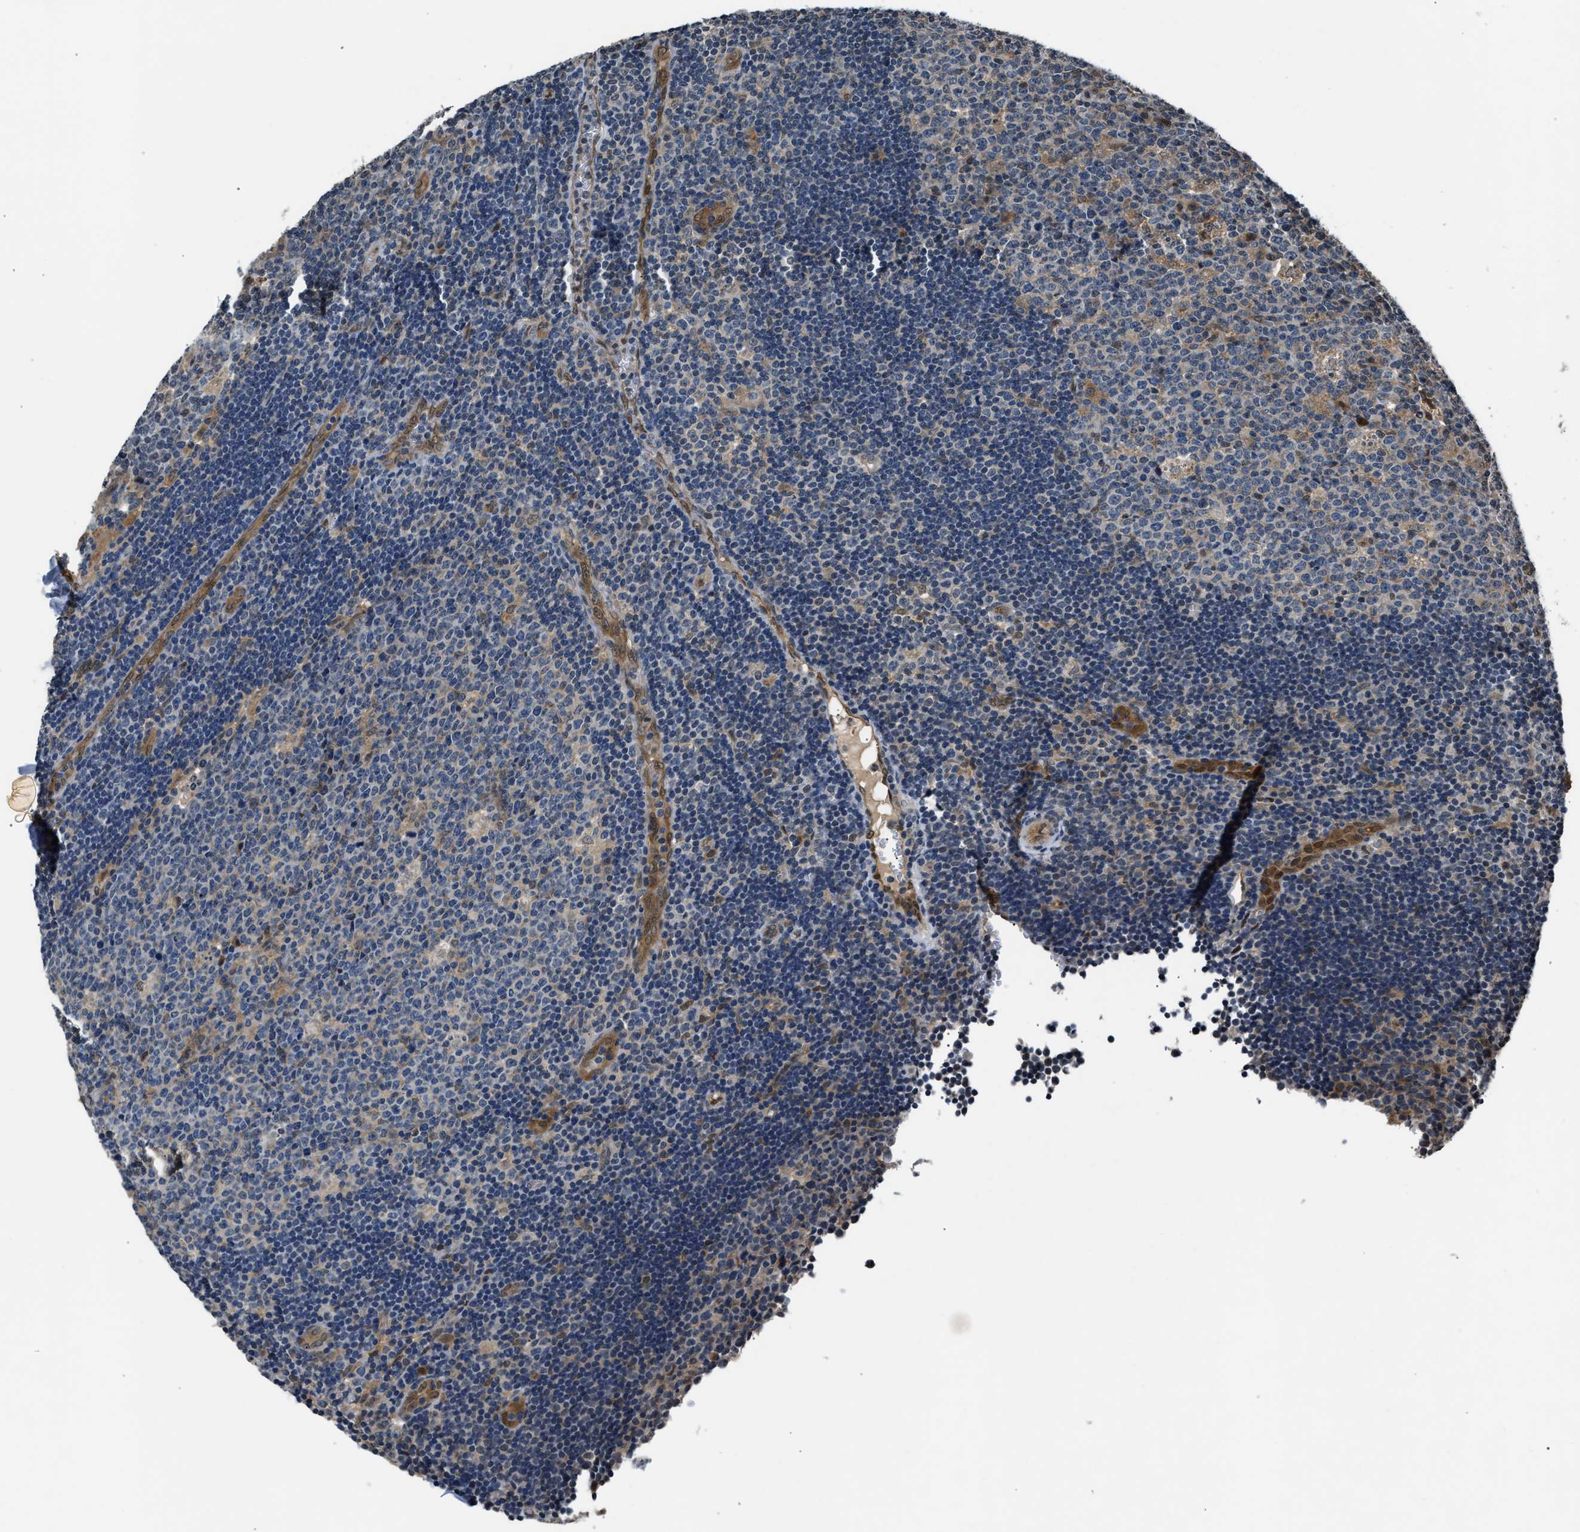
{"staining": {"intensity": "weak", "quantity": "25%-75%", "location": "cytoplasmic/membranous"}, "tissue": "lymph node", "cell_type": "Germinal center cells", "image_type": "normal", "snomed": [{"axis": "morphology", "description": "Normal tissue, NOS"}, {"axis": "topography", "description": "Lymph node"}, {"axis": "topography", "description": "Salivary gland"}], "caption": "Lymph node was stained to show a protein in brown. There is low levels of weak cytoplasmic/membranous positivity in about 25%-75% of germinal center cells. The staining was performed using DAB, with brown indicating positive protein expression. Nuclei are stained blue with hematoxylin.", "gene": "TP53I3", "patient": {"sex": "male", "age": 8}}